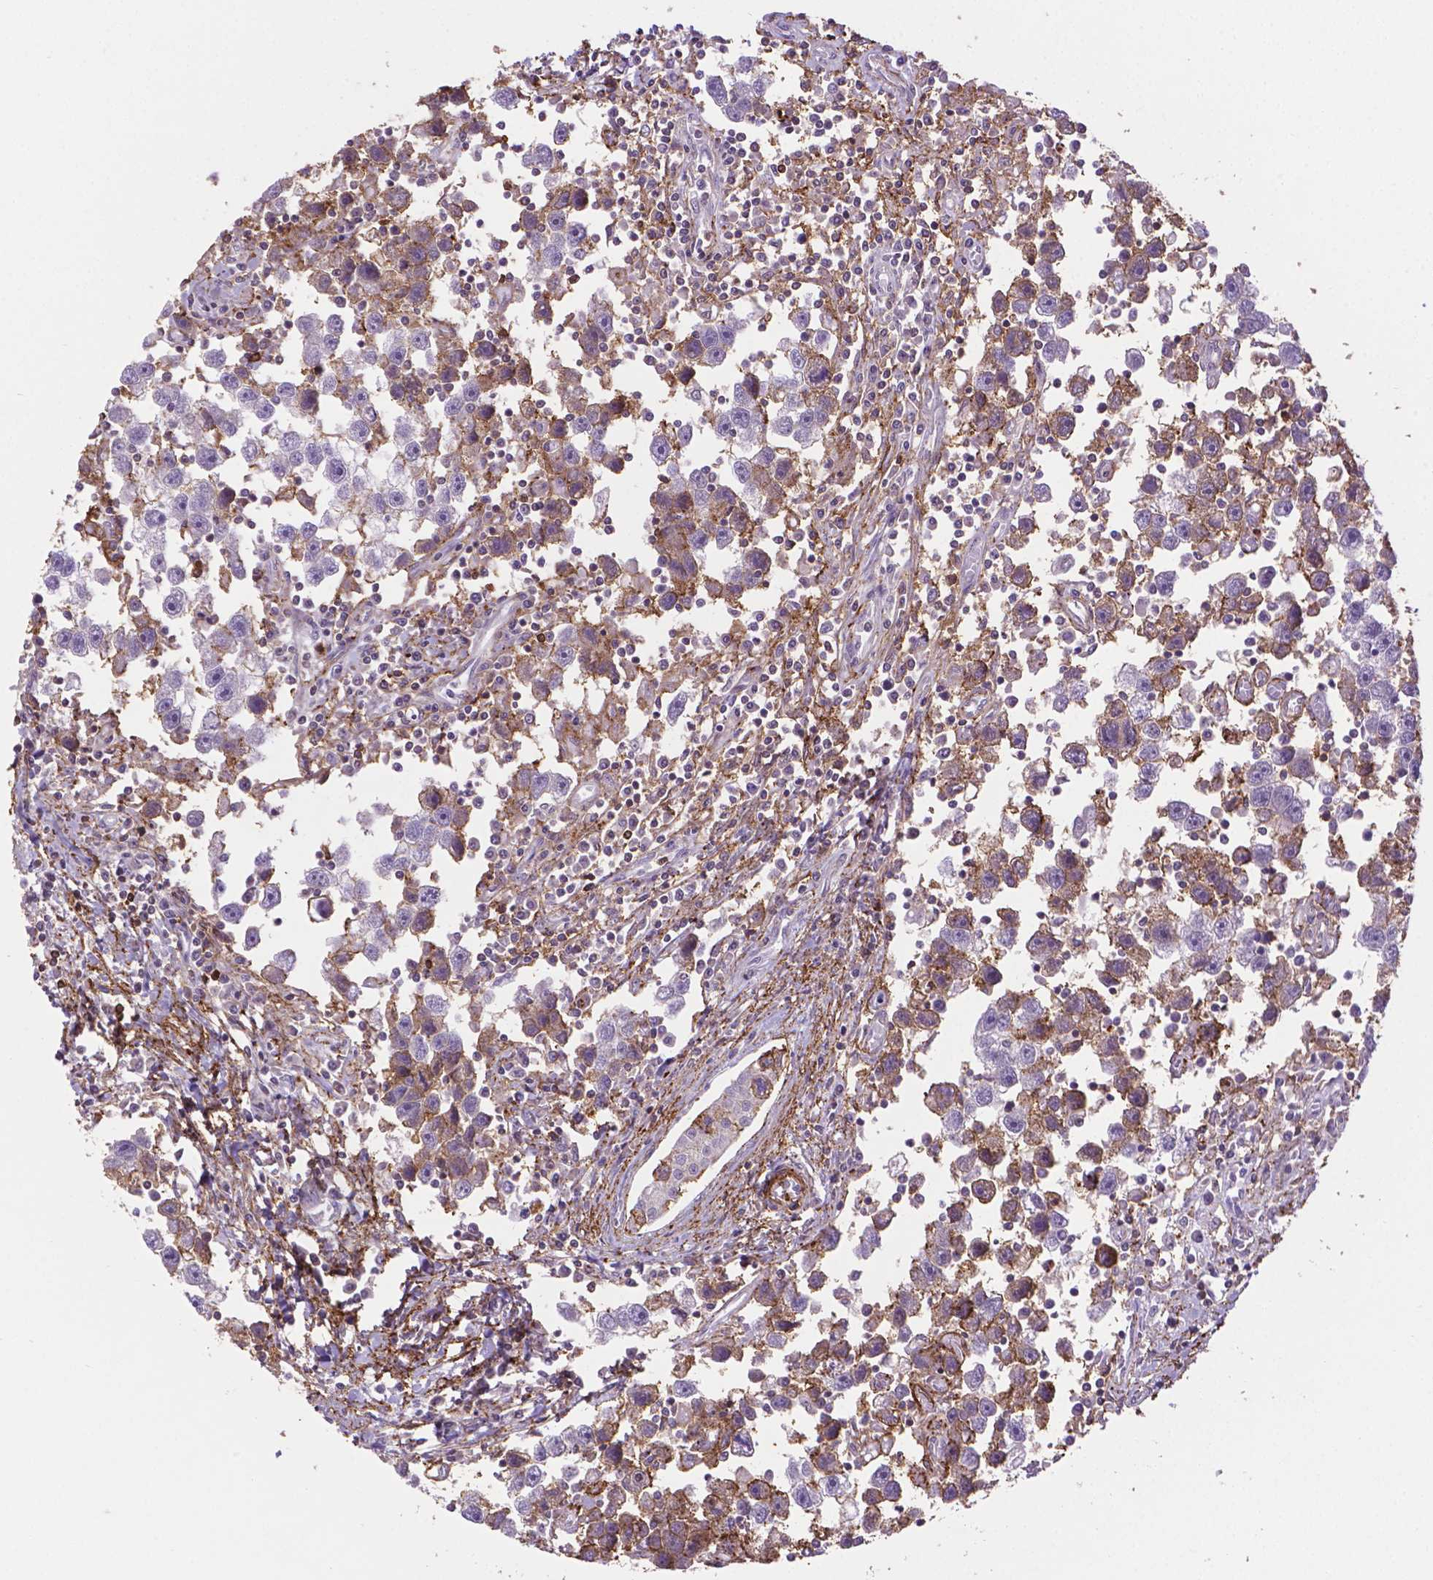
{"staining": {"intensity": "moderate", "quantity": "<25%", "location": "cytoplasmic/membranous"}, "tissue": "testis cancer", "cell_type": "Tumor cells", "image_type": "cancer", "snomed": [{"axis": "morphology", "description": "Seminoma, NOS"}, {"axis": "topography", "description": "Testis"}], "caption": "There is low levels of moderate cytoplasmic/membranous staining in tumor cells of testis cancer, as demonstrated by immunohistochemical staining (brown color).", "gene": "ACAD10", "patient": {"sex": "male", "age": 30}}